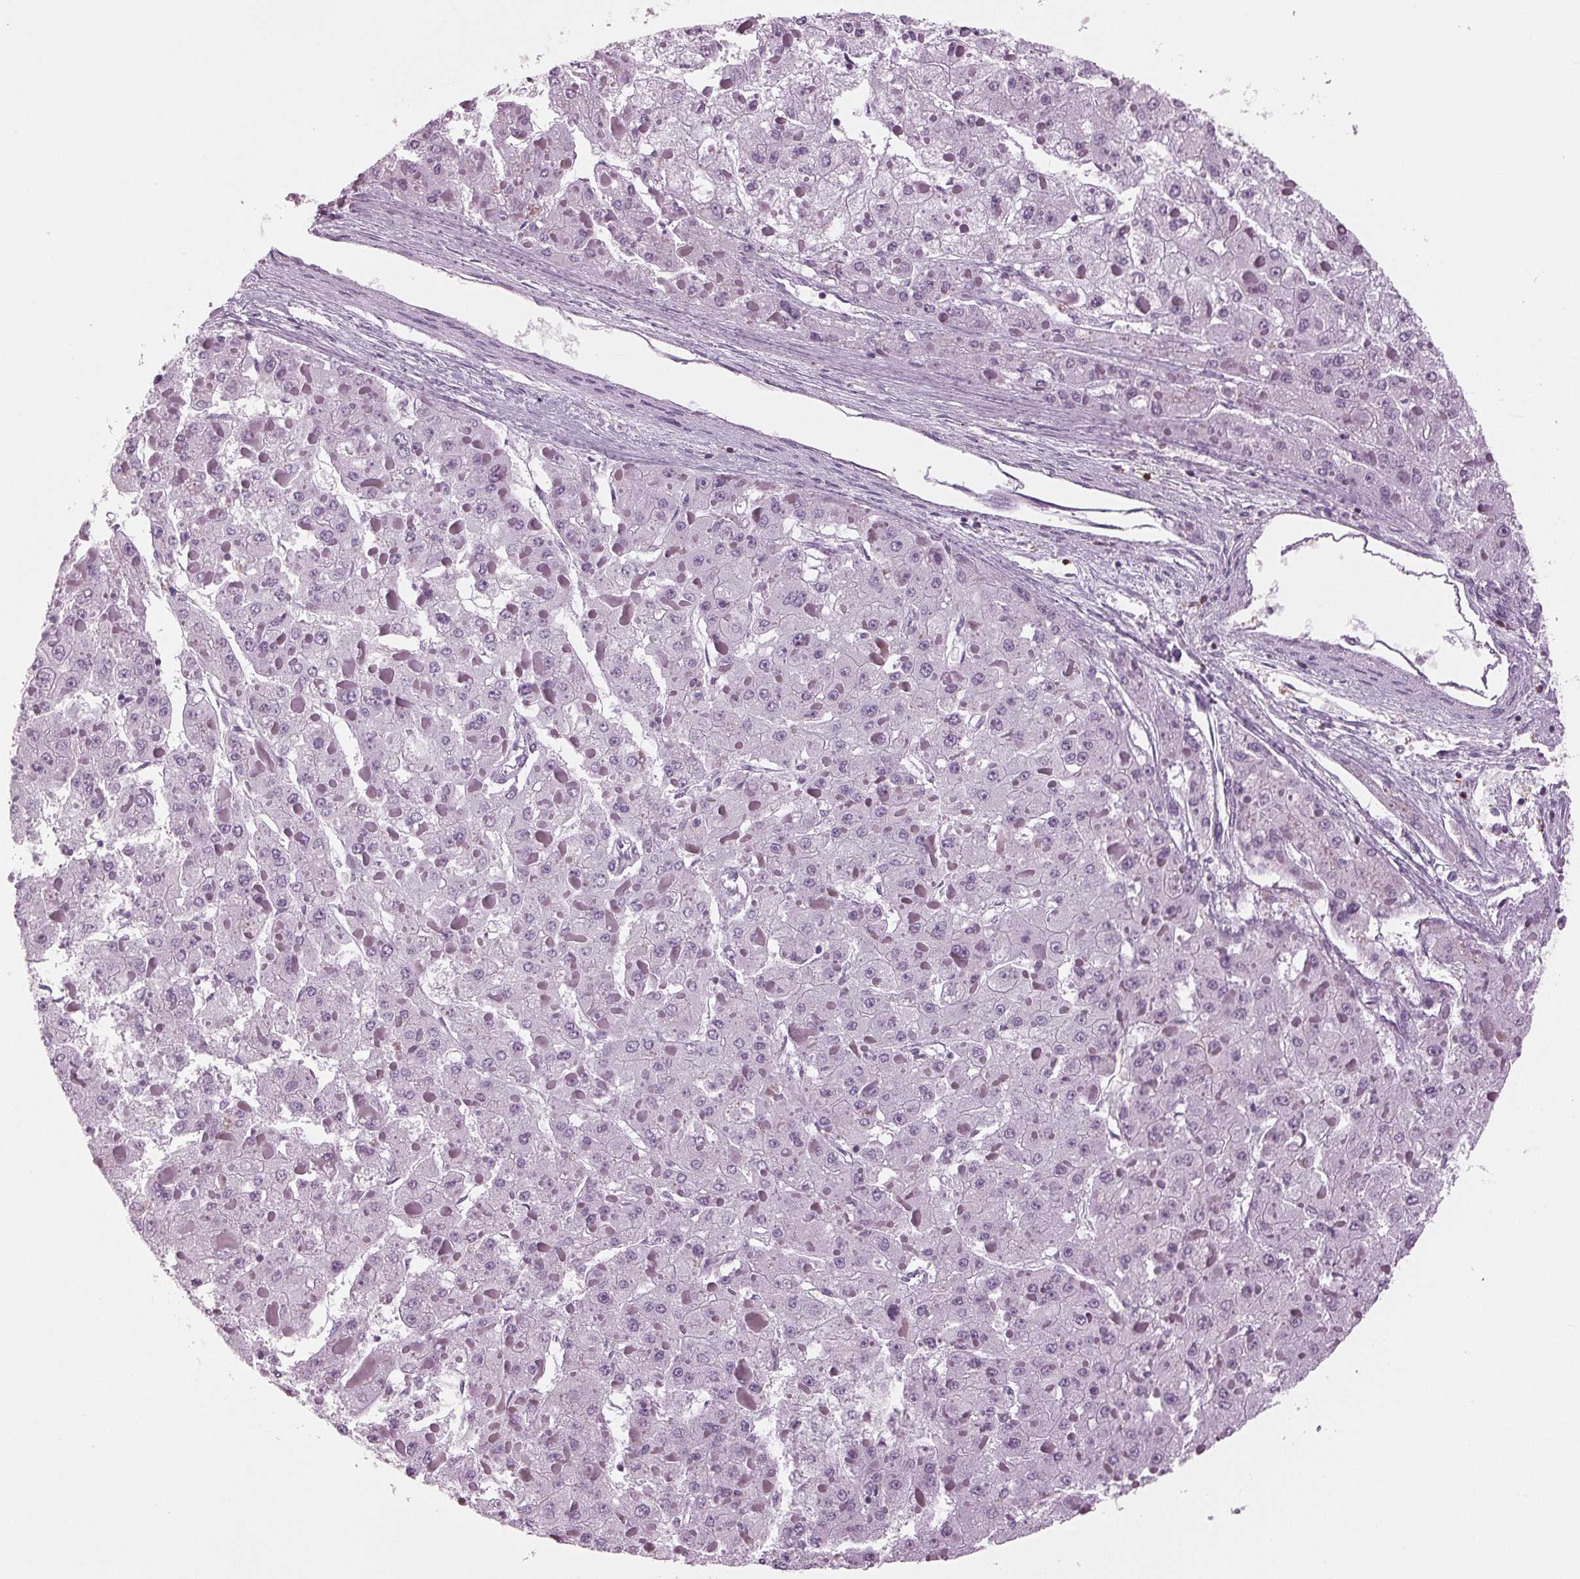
{"staining": {"intensity": "negative", "quantity": "none", "location": "none"}, "tissue": "liver cancer", "cell_type": "Tumor cells", "image_type": "cancer", "snomed": [{"axis": "morphology", "description": "Carcinoma, Hepatocellular, NOS"}, {"axis": "topography", "description": "Liver"}], "caption": "Tumor cells show no significant positivity in hepatocellular carcinoma (liver). The staining was performed using DAB to visualize the protein expression in brown, while the nuclei were stained in blue with hematoxylin (Magnification: 20x).", "gene": "BTLA", "patient": {"sex": "female", "age": 73}}